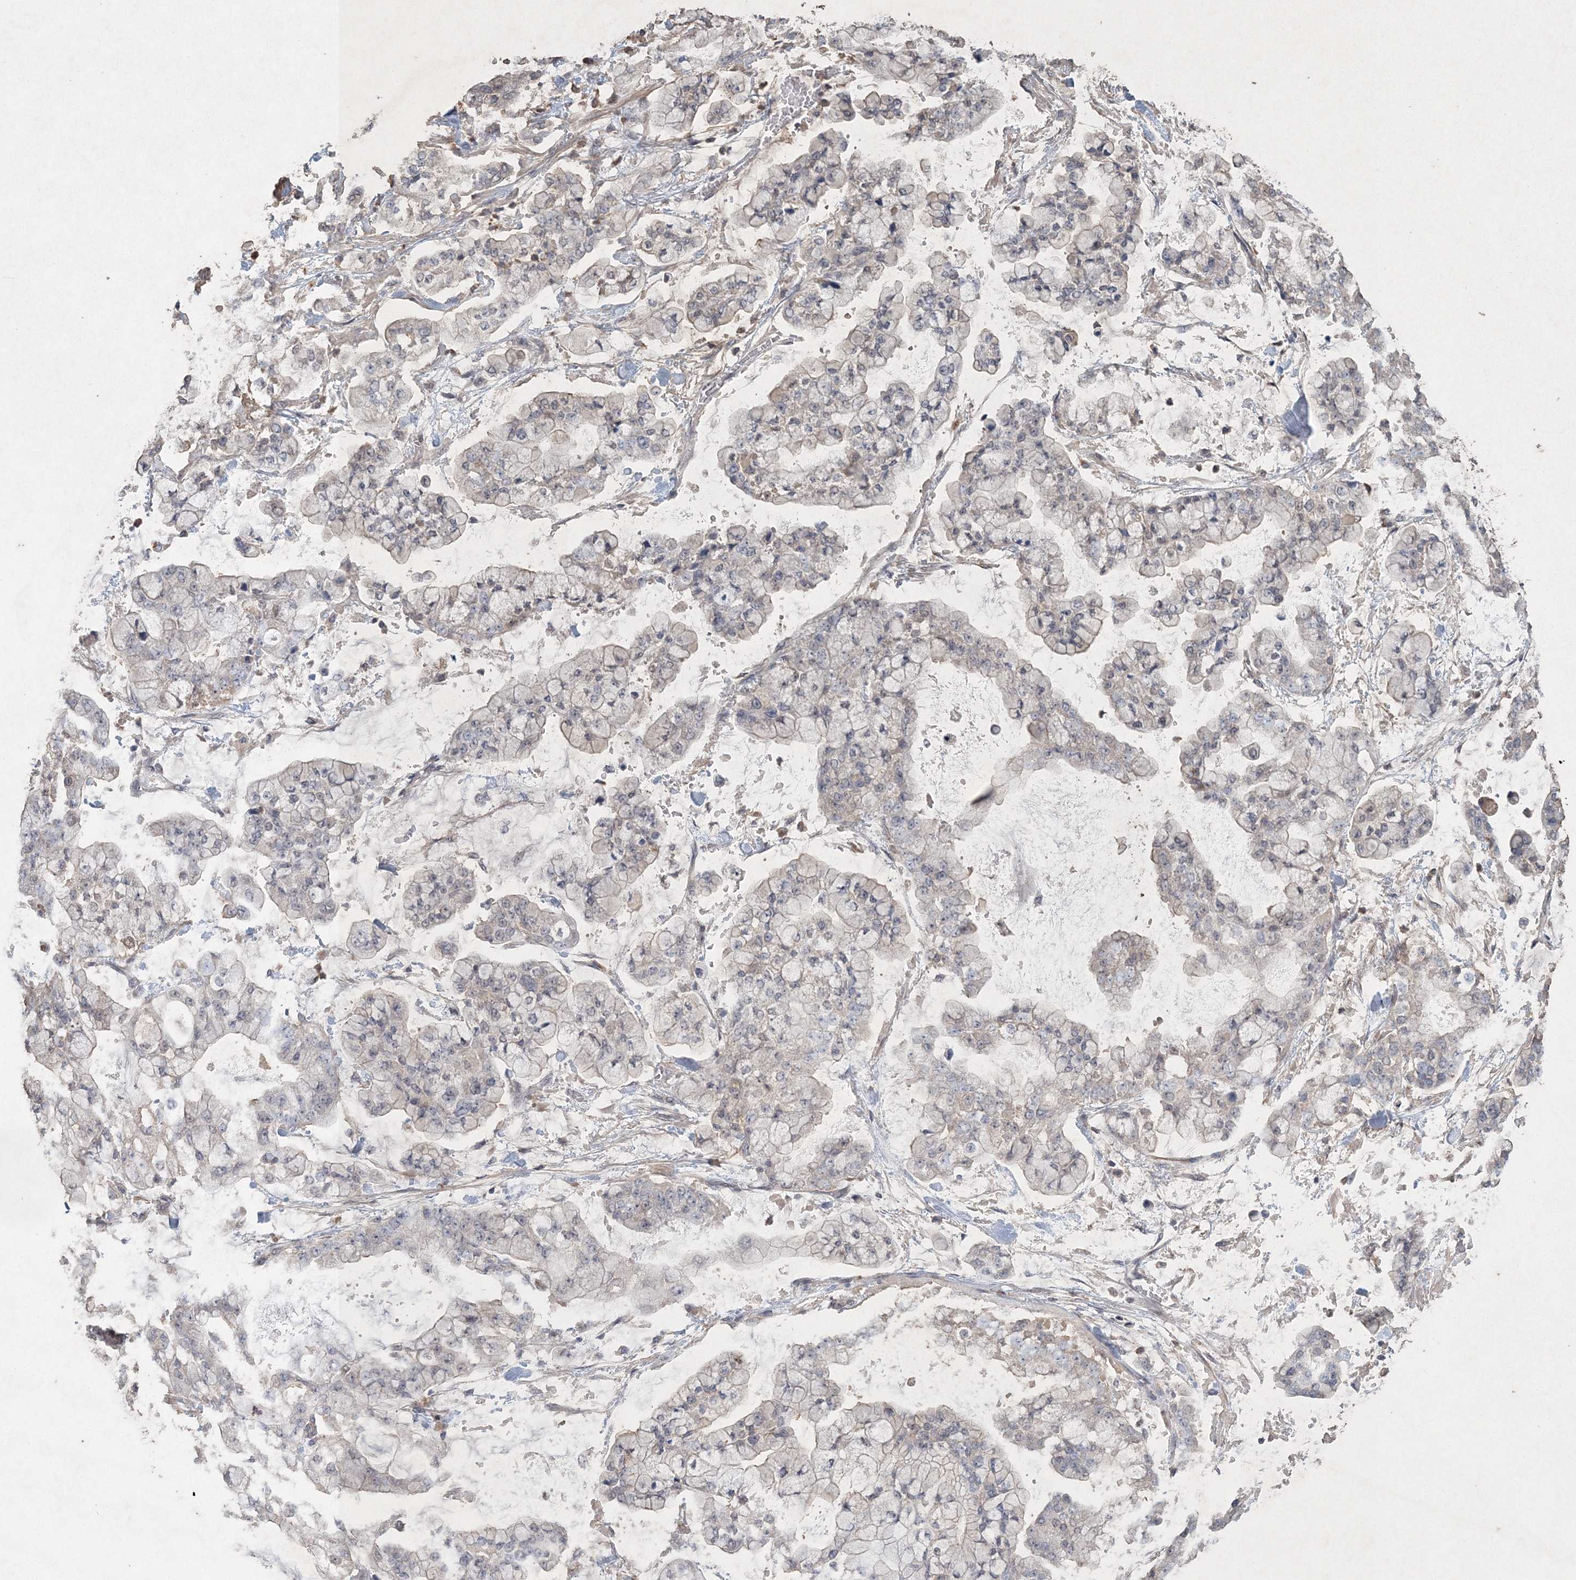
{"staining": {"intensity": "weak", "quantity": "<25%", "location": "cytoplasmic/membranous"}, "tissue": "stomach cancer", "cell_type": "Tumor cells", "image_type": "cancer", "snomed": [{"axis": "morphology", "description": "Normal tissue, NOS"}, {"axis": "morphology", "description": "Adenocarcinoma, NOS"}, {"axis": "topography", "description": "Stomach, upper"}, {"axis": "topography", "description": "Stomach"}], "caption": "A photomicrograph of human stomach cancer is negative for staining in tumor cells. (DAB (3,3'-diaminobenzidine) immunohistochemistry visualized using brightfield microscopy, high magnification).", "gene": "UIMC1", "patient": {"sex": "male", "age": 76}}